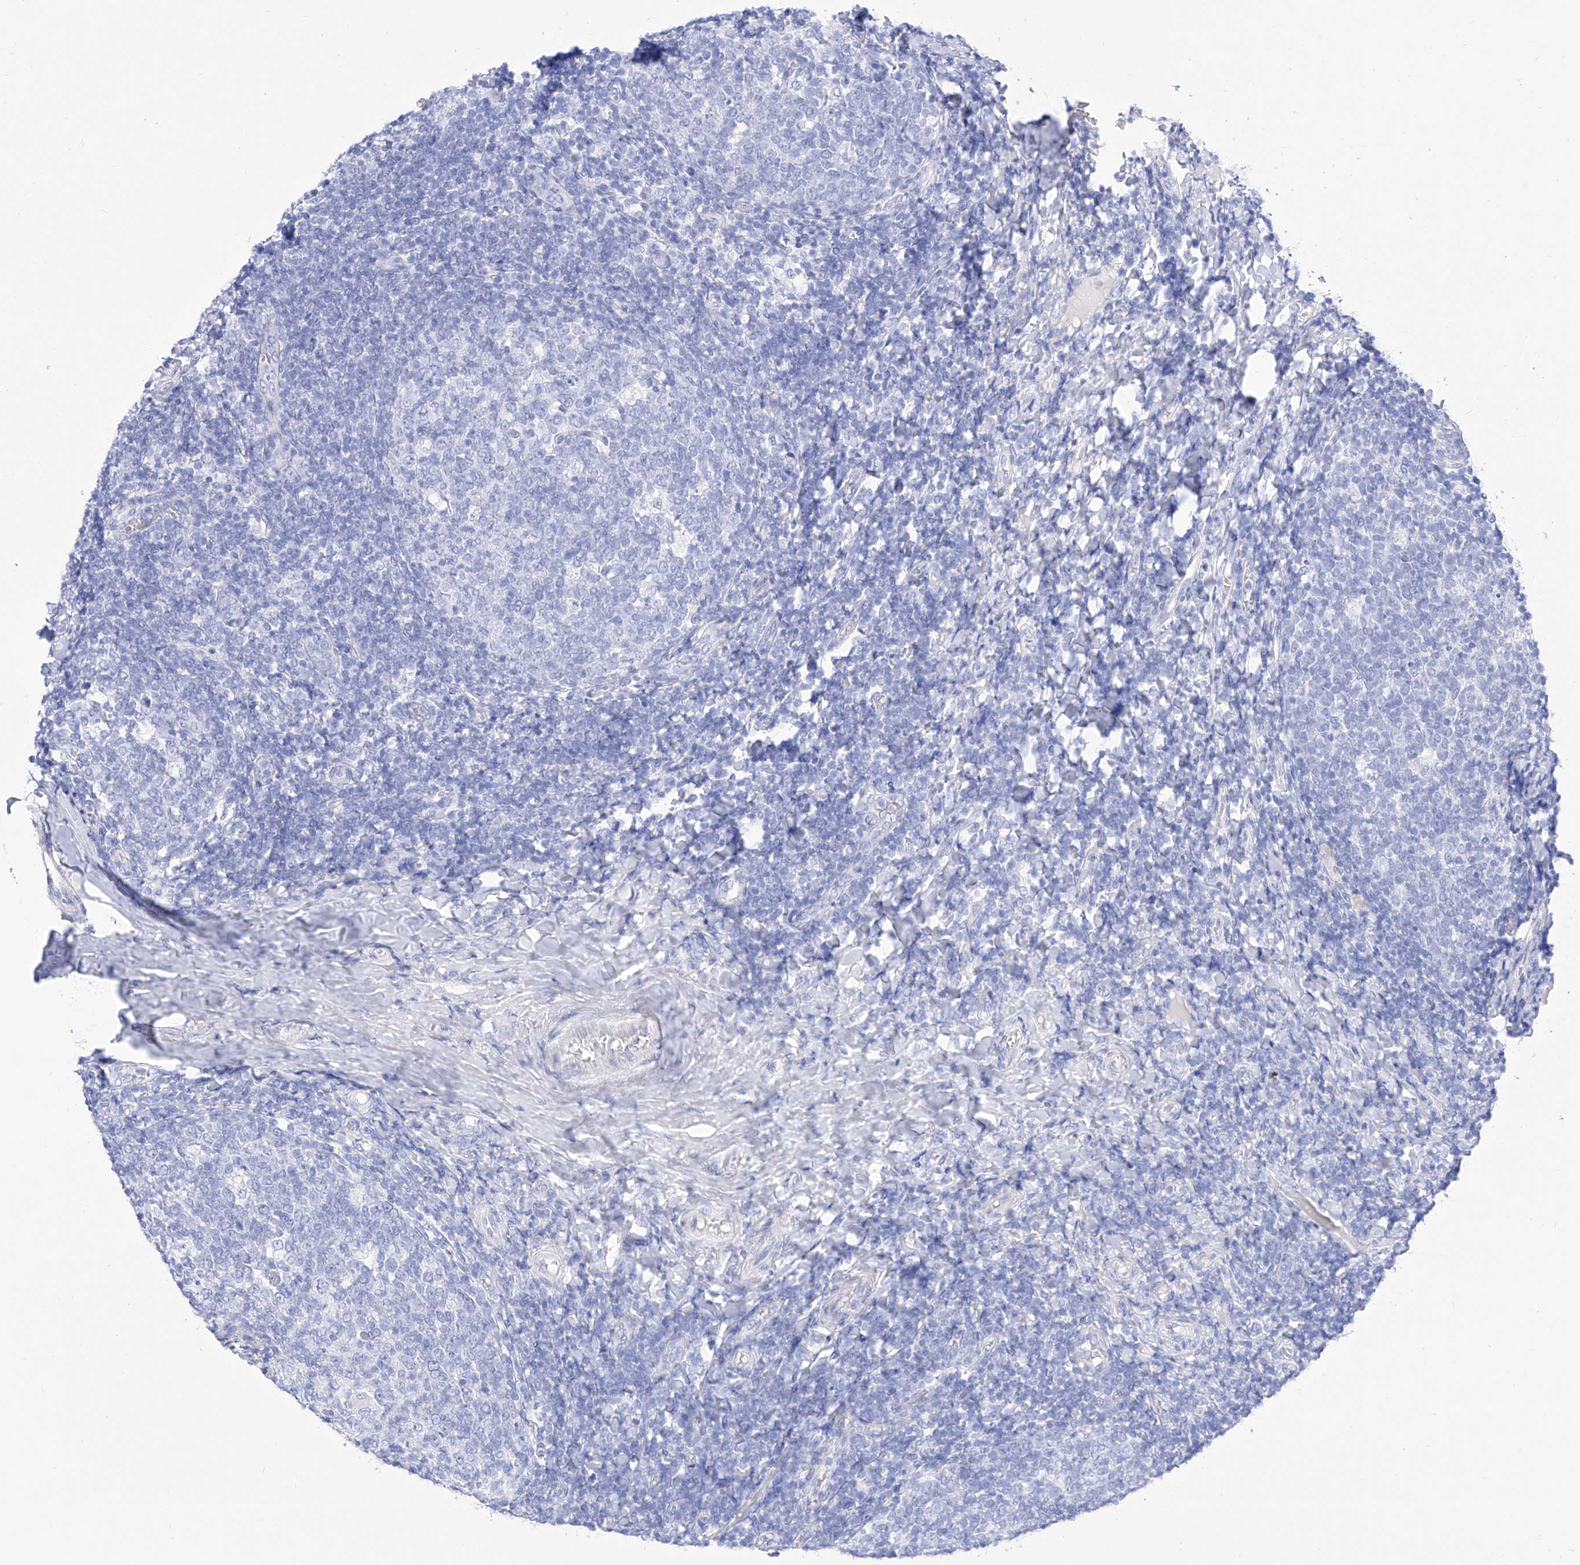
{"staining": {"intensity": "negative", "quantity": "none", "location": "none"}, "tissue": "tonsil", "cell_type": "Germinal center cells", "image_type": "normal", "snomed": [{"axis": "morphology", "description": "Normal tissue, NOS"}, {"axis": "topography", "description": "Tonsil"}], "caption": "Immunohistochemistry (IHC) of normal tonsil shows no expression in germinal center cells. (DAB immunohistochemistry (IHC), high magnification).", "gene": "TRPC7", "patient": {"sex": "female", "age": 19}}